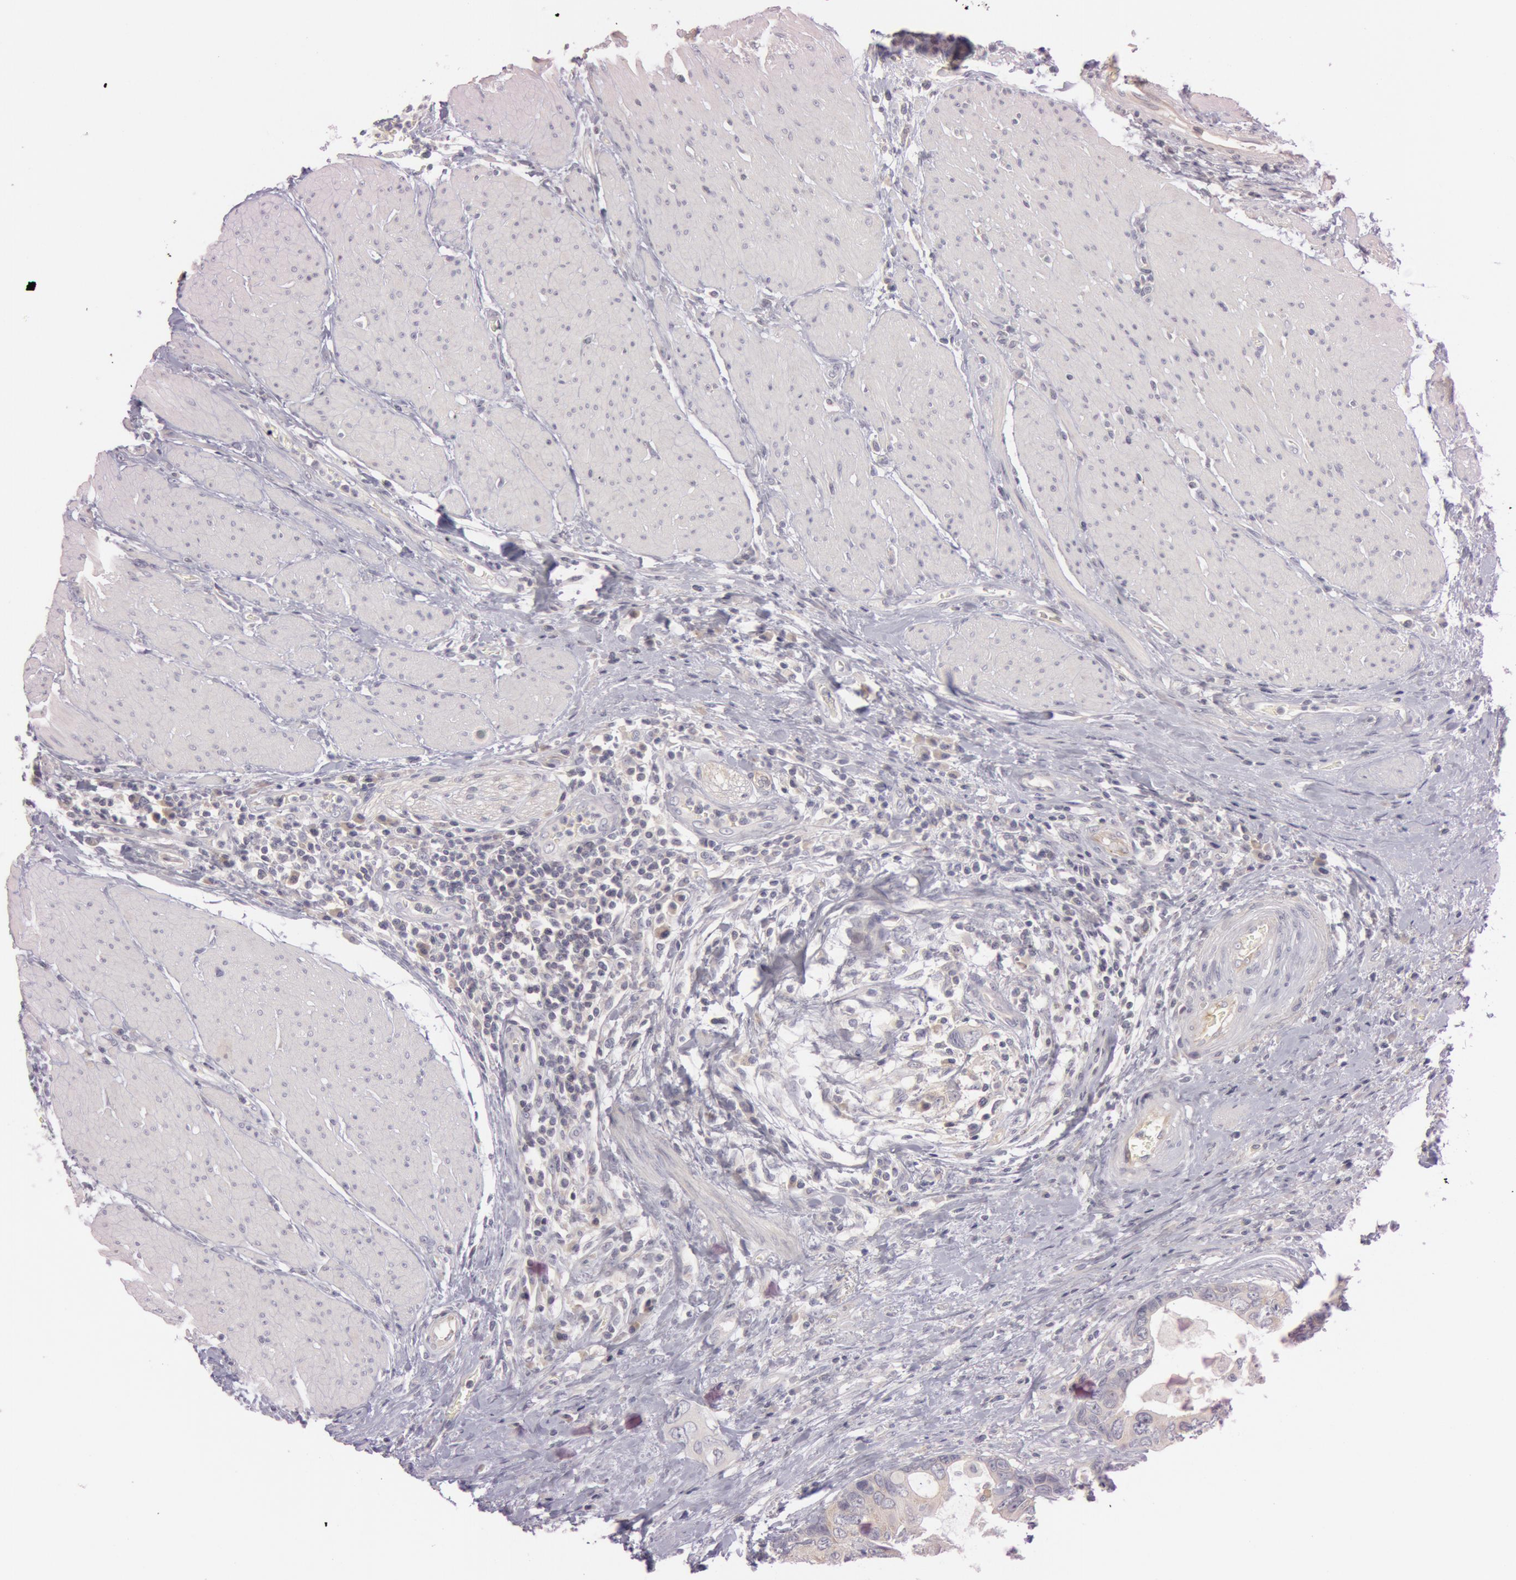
{"staining": {"intensity": "weak", "quantity": "25%-75%", "location": "cytoplasmic/membranous"}, "tissue": "colorectal cancer", "cell_type": "Tumor cells", "image_type": "cancer", "snomed": [{"axis": "morphology", "description": "Adenocarcinoma, NOS"}, {"axis": "topography", "description": "Rectum"}], "caption": "Immunohistochemistry histopathology image of neoplastic tissue: human colorectal cancer stained using immunohistochemistry reveals low levels of weak protein expression localized specifically in the cytoplasmic/membranous of tumor cells, appearing as a cytoplasmic/membranous brown color.", "gene": "RALGAPA1", "patient": {"sex": "female", "age": 67}}